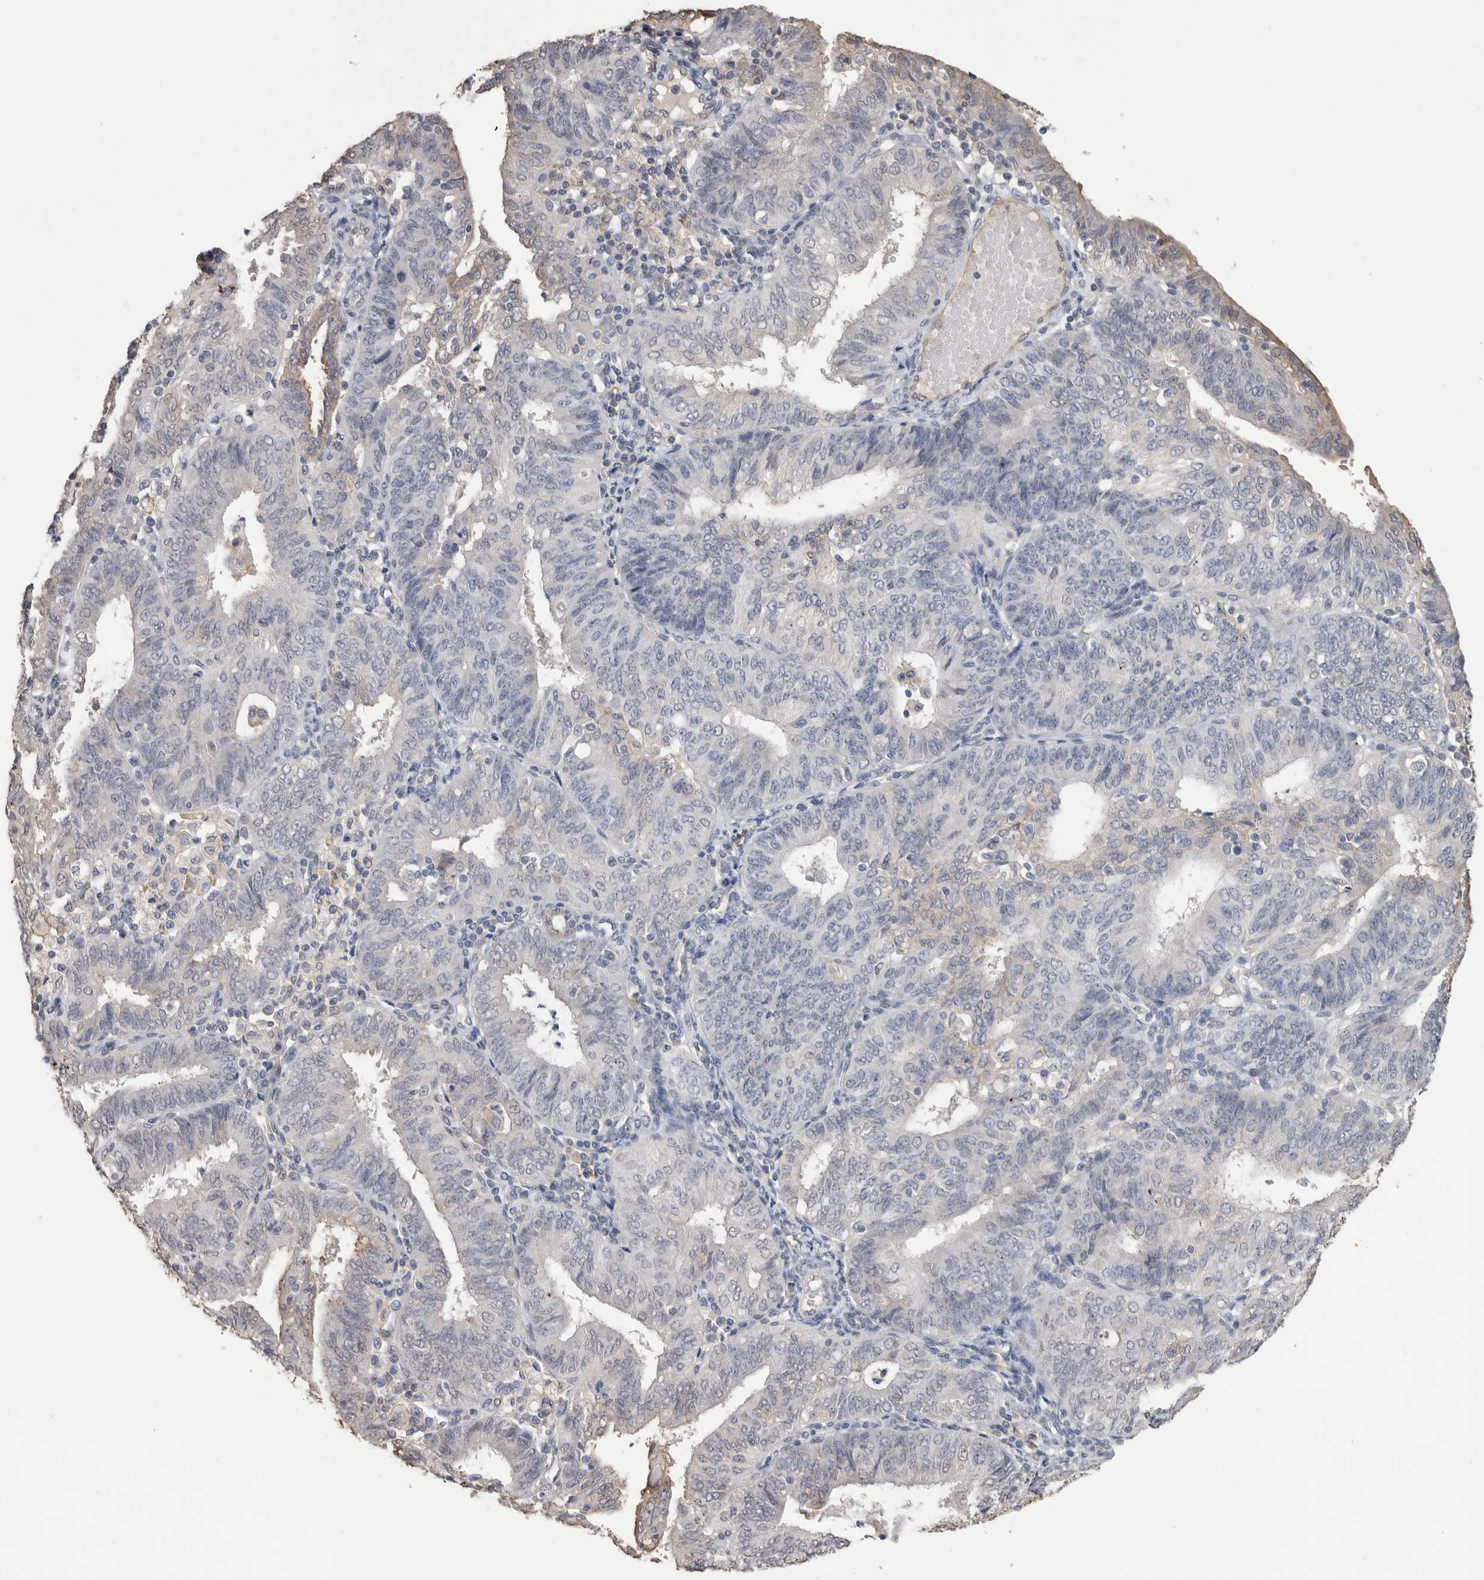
{"staining": {"intensity": "negative", "quantity": "none", "location": "none"}, "tissue": "endometrial cancer", "cell_type": "Tumor cells", "image_type": "cancer", "snomed": [{"axis": "morphology", "description": "Adenocarcinoma, NOS"}, {"axis": "topography", "description": "Endometrium"}], "caption": "A histopathology image of human endometrial adenocarcinoma is negative for staining in tumor cells. (Immunohistochemistry (ihc), brightfield microscopy, high magnification).", "gene": "S100A10", "patient": {"sex": "female", "age": 58}}